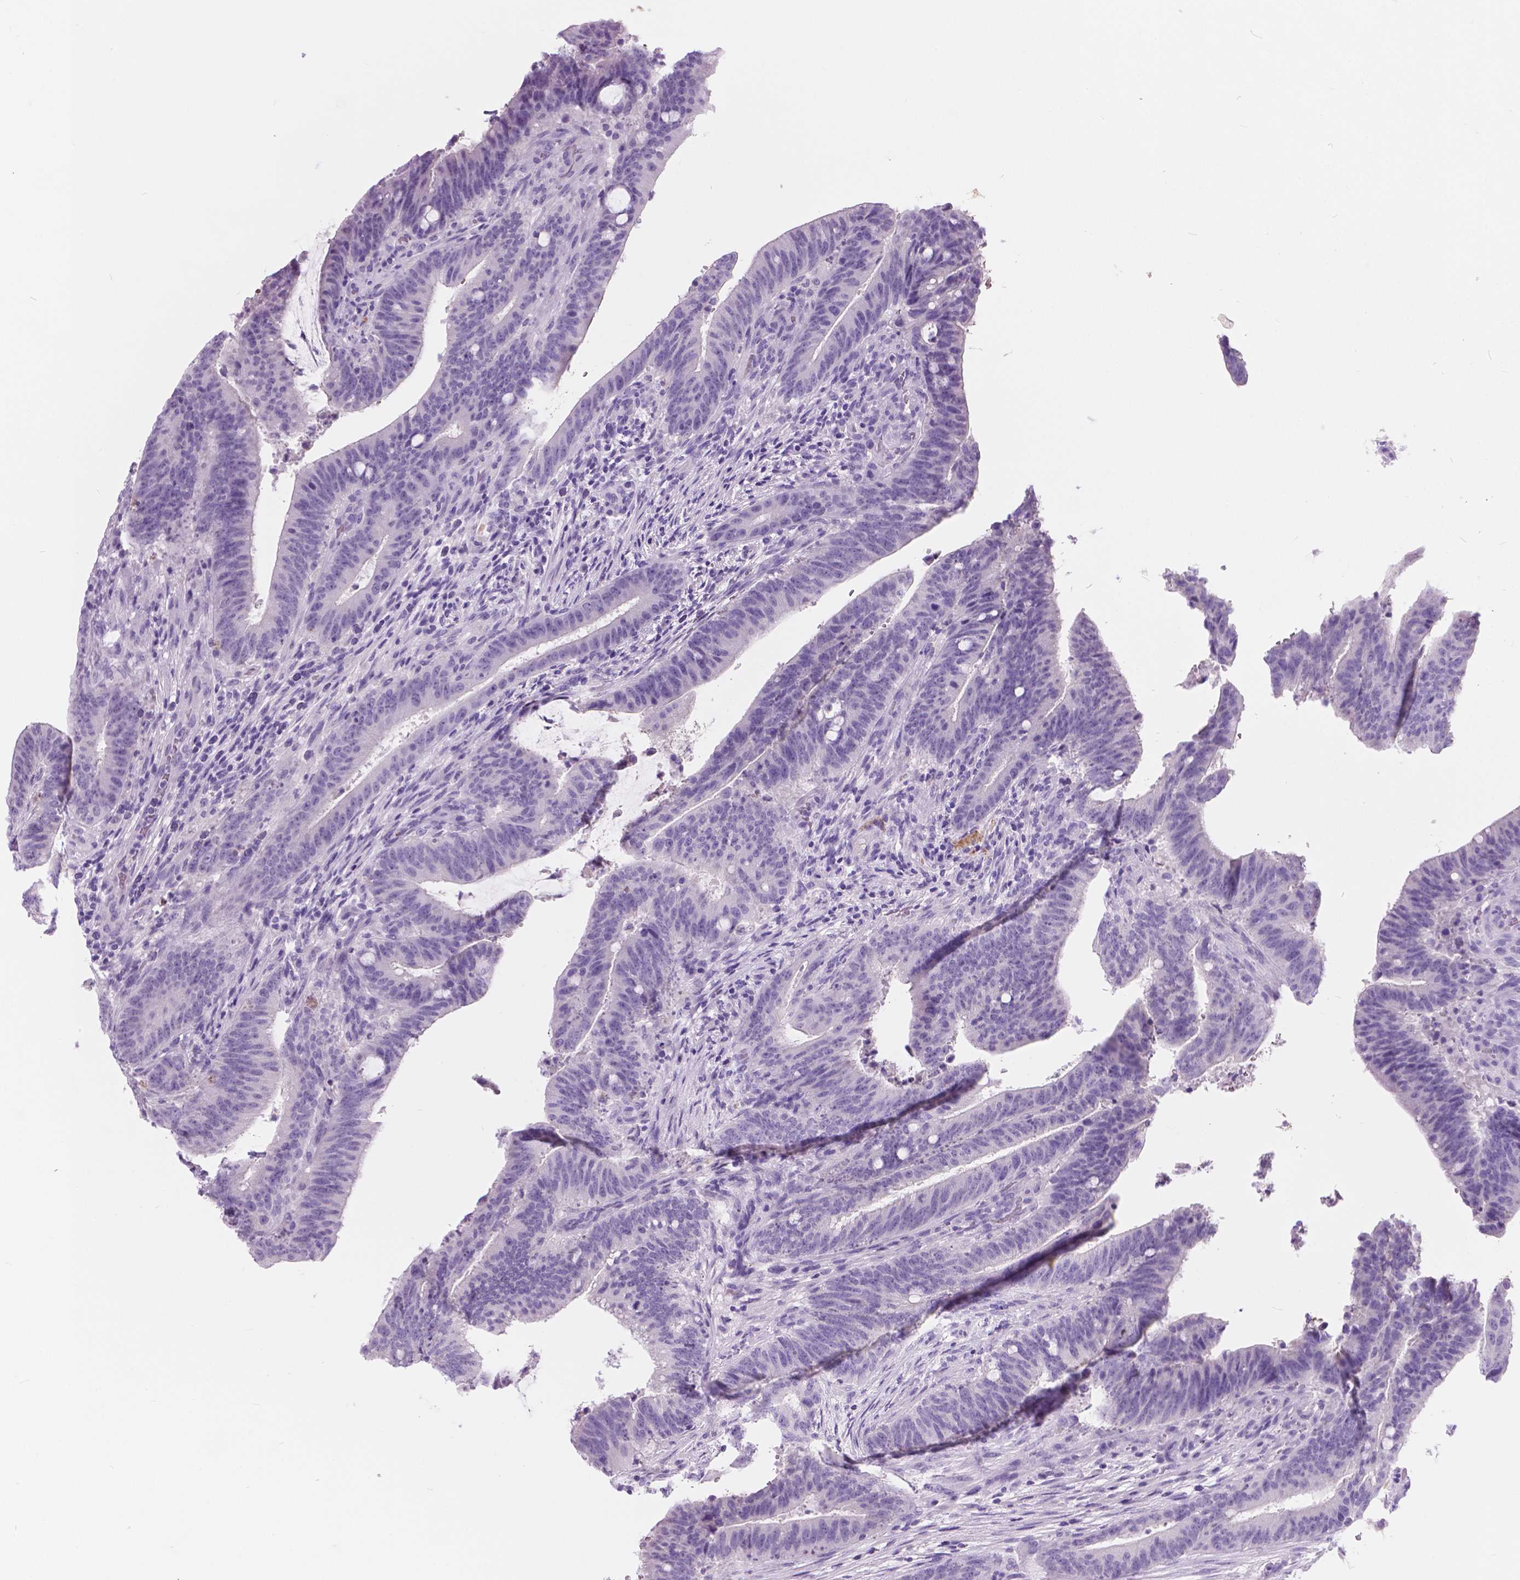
{"staining": {"intensity": "negative", "quantity": "none", "location": "none"}, "tissue": "colorectal cancer", "cell_type": "Tumor cells", "image_type": "cancer", "snomed": [{"axis": "morphology", "description": "Adenocarcinoma, NOS"}, {"axis": "topography", "description": "Colon"}], "caption": "A high-resolution photomicrograph shows immunohistochemistry (IHC) staining of adenocarcinoma (colorectal), which demonstrates no significant expression in tumor cells.", "gene": "ARMS2", "patient": {"sex": "female", "age": 43}}